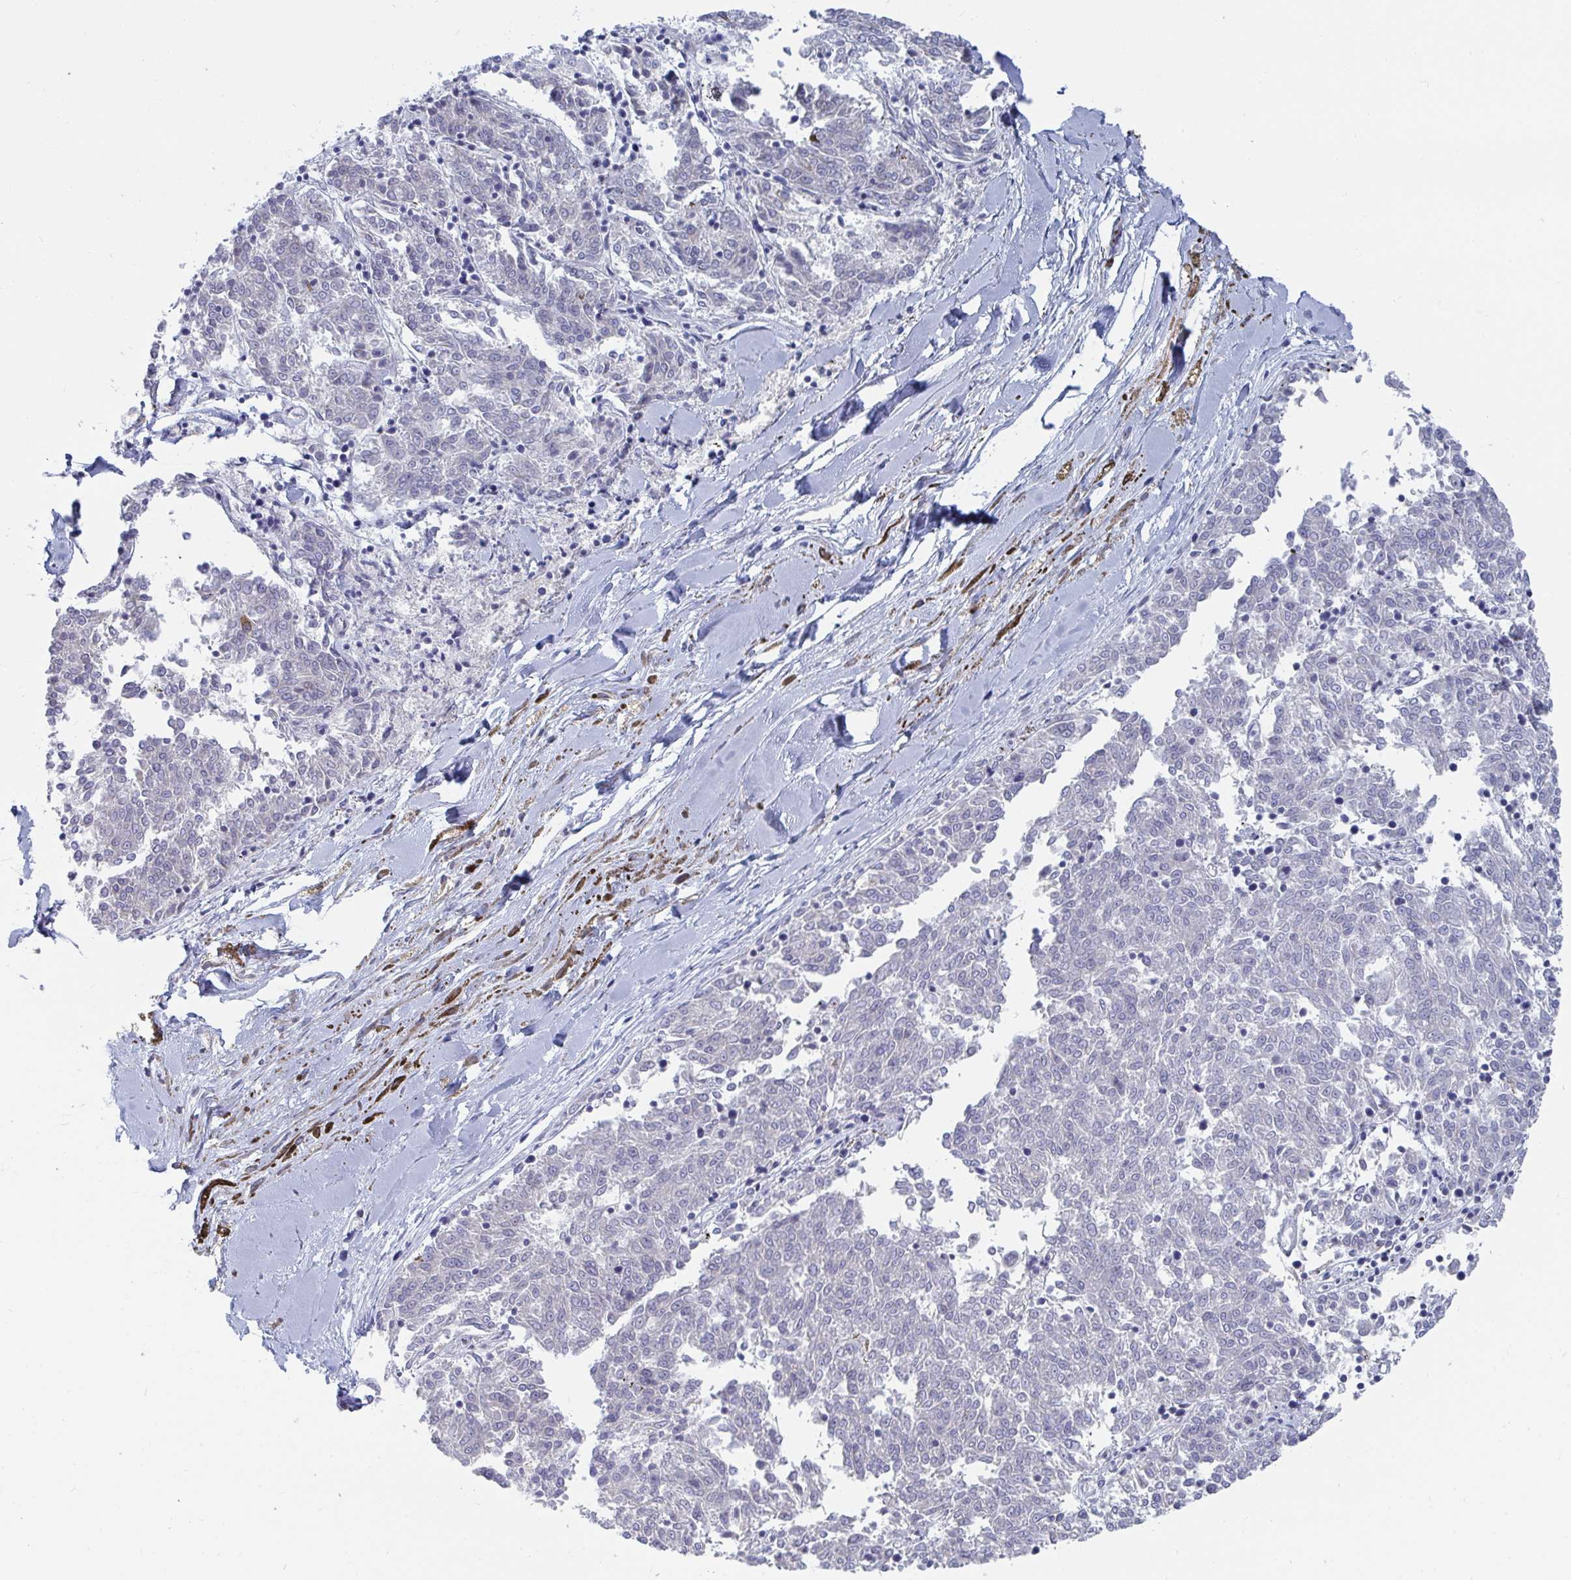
{"staining": {"intensity": "negative", "quantity": "none", "location": "none"}, "tissue": "melanoma", "cell_type": "Tumor cells", "image_type": "cancer", "snomed": [{"axis": "morphology", "description": "Malignant melanoma, NOS"}, {"axis": "topography", "description": "Skin"}], "caption": "A high-resolution histopathology image shows immunohistochemistry (IHC) staining of melanoma, which exhibits no significant positivity in tumor cells. The staining is performed using DAB brown chromogen with nuclei counter-stained in using hematoxylin.", "gene": "TRIP12", "patient": {"sex": "female", "age": 72}}